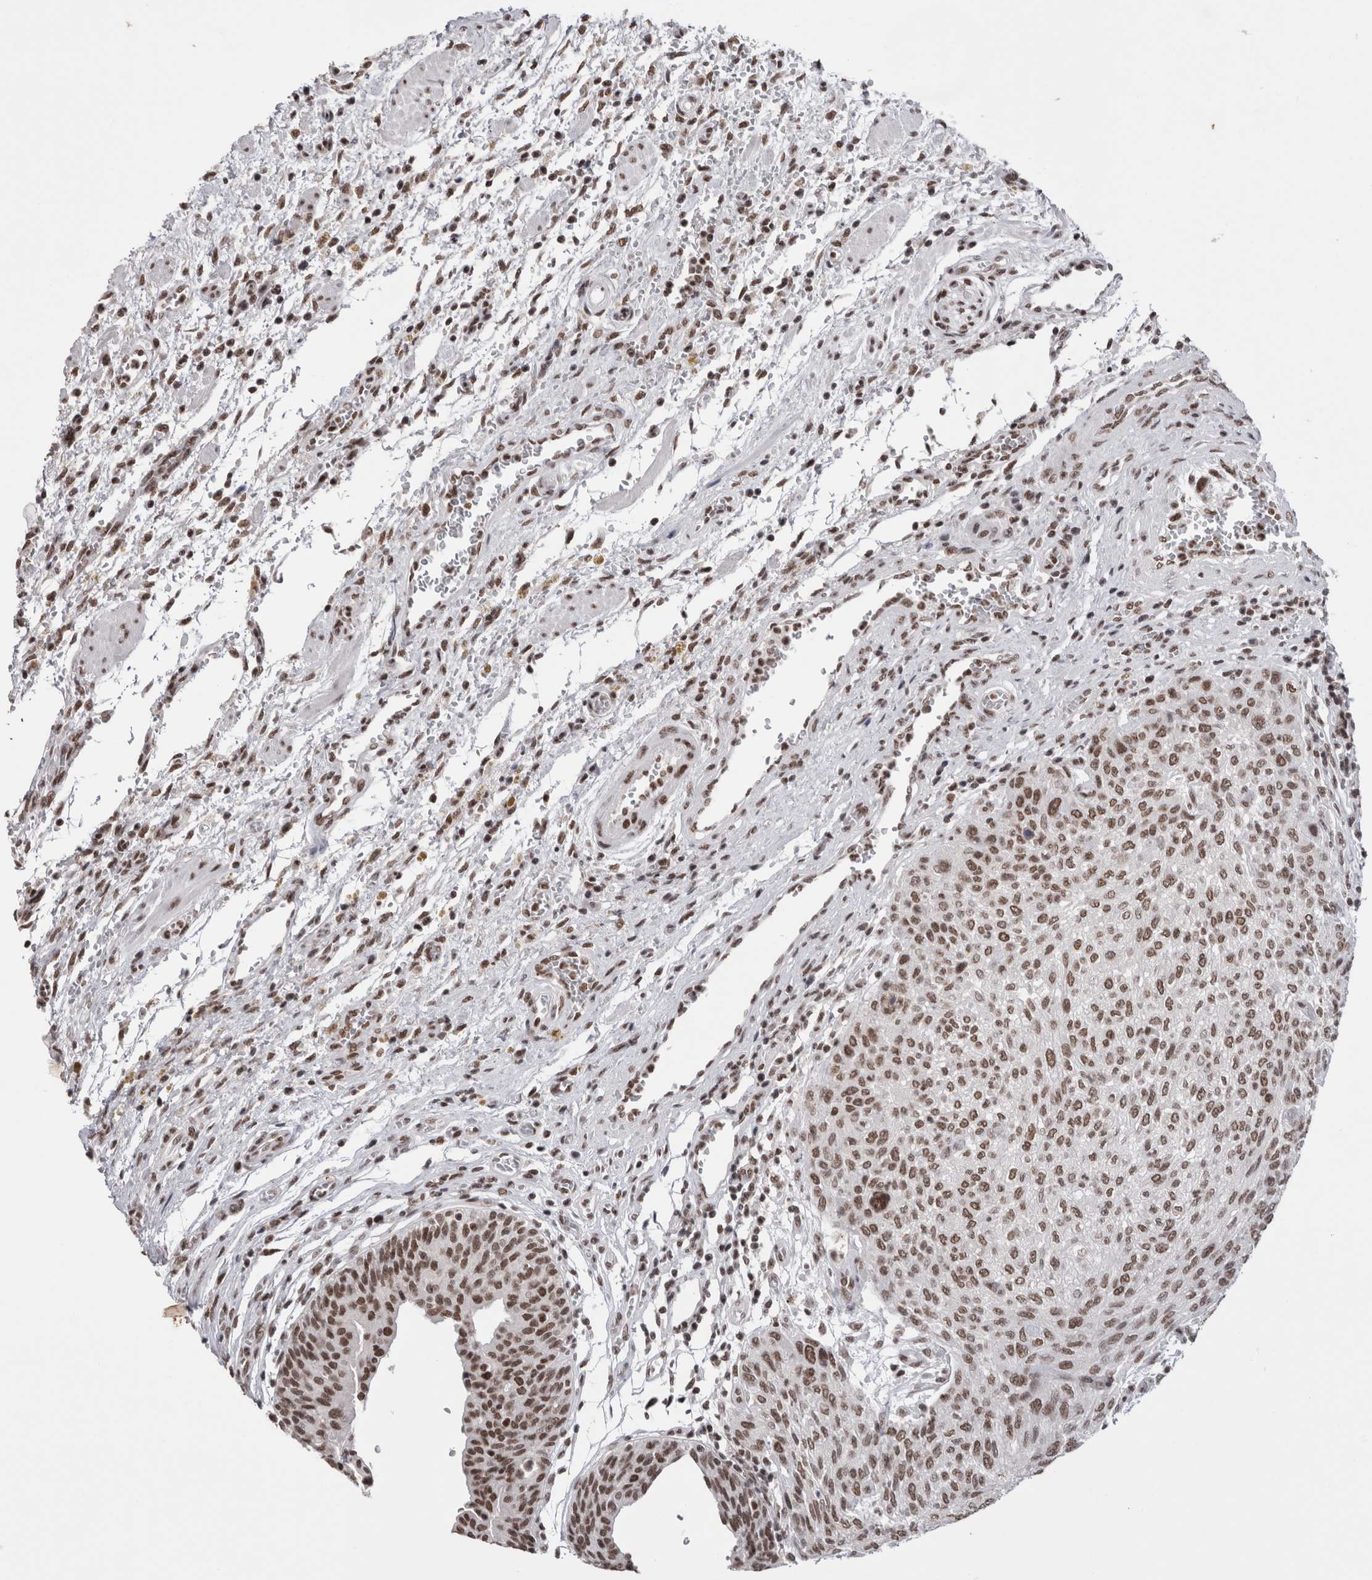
{"staining": {"intensity": "moderate", "quantity": ">75%", "location": "nuclear"}, "tissue": "urothelial cancer", "cell_type": "Tumor cells", "image_type": "cancer", "snomed": [{"axis": "morphology", "description": "Urothelial carcinoma, Low grade"}, {"axis": "morphology", "description": "Urothelial carcinoma, High grade"}, {"axis": "topography", "description": "Urinary bladder"}], "caption": "Human urothelial cancer stained for a protein (brown) exhibits moderate nuclear positive staining in about >75% of tumor cells.", "gene": "SMC1A", "patient": {"sex": "male", "age": 35}}